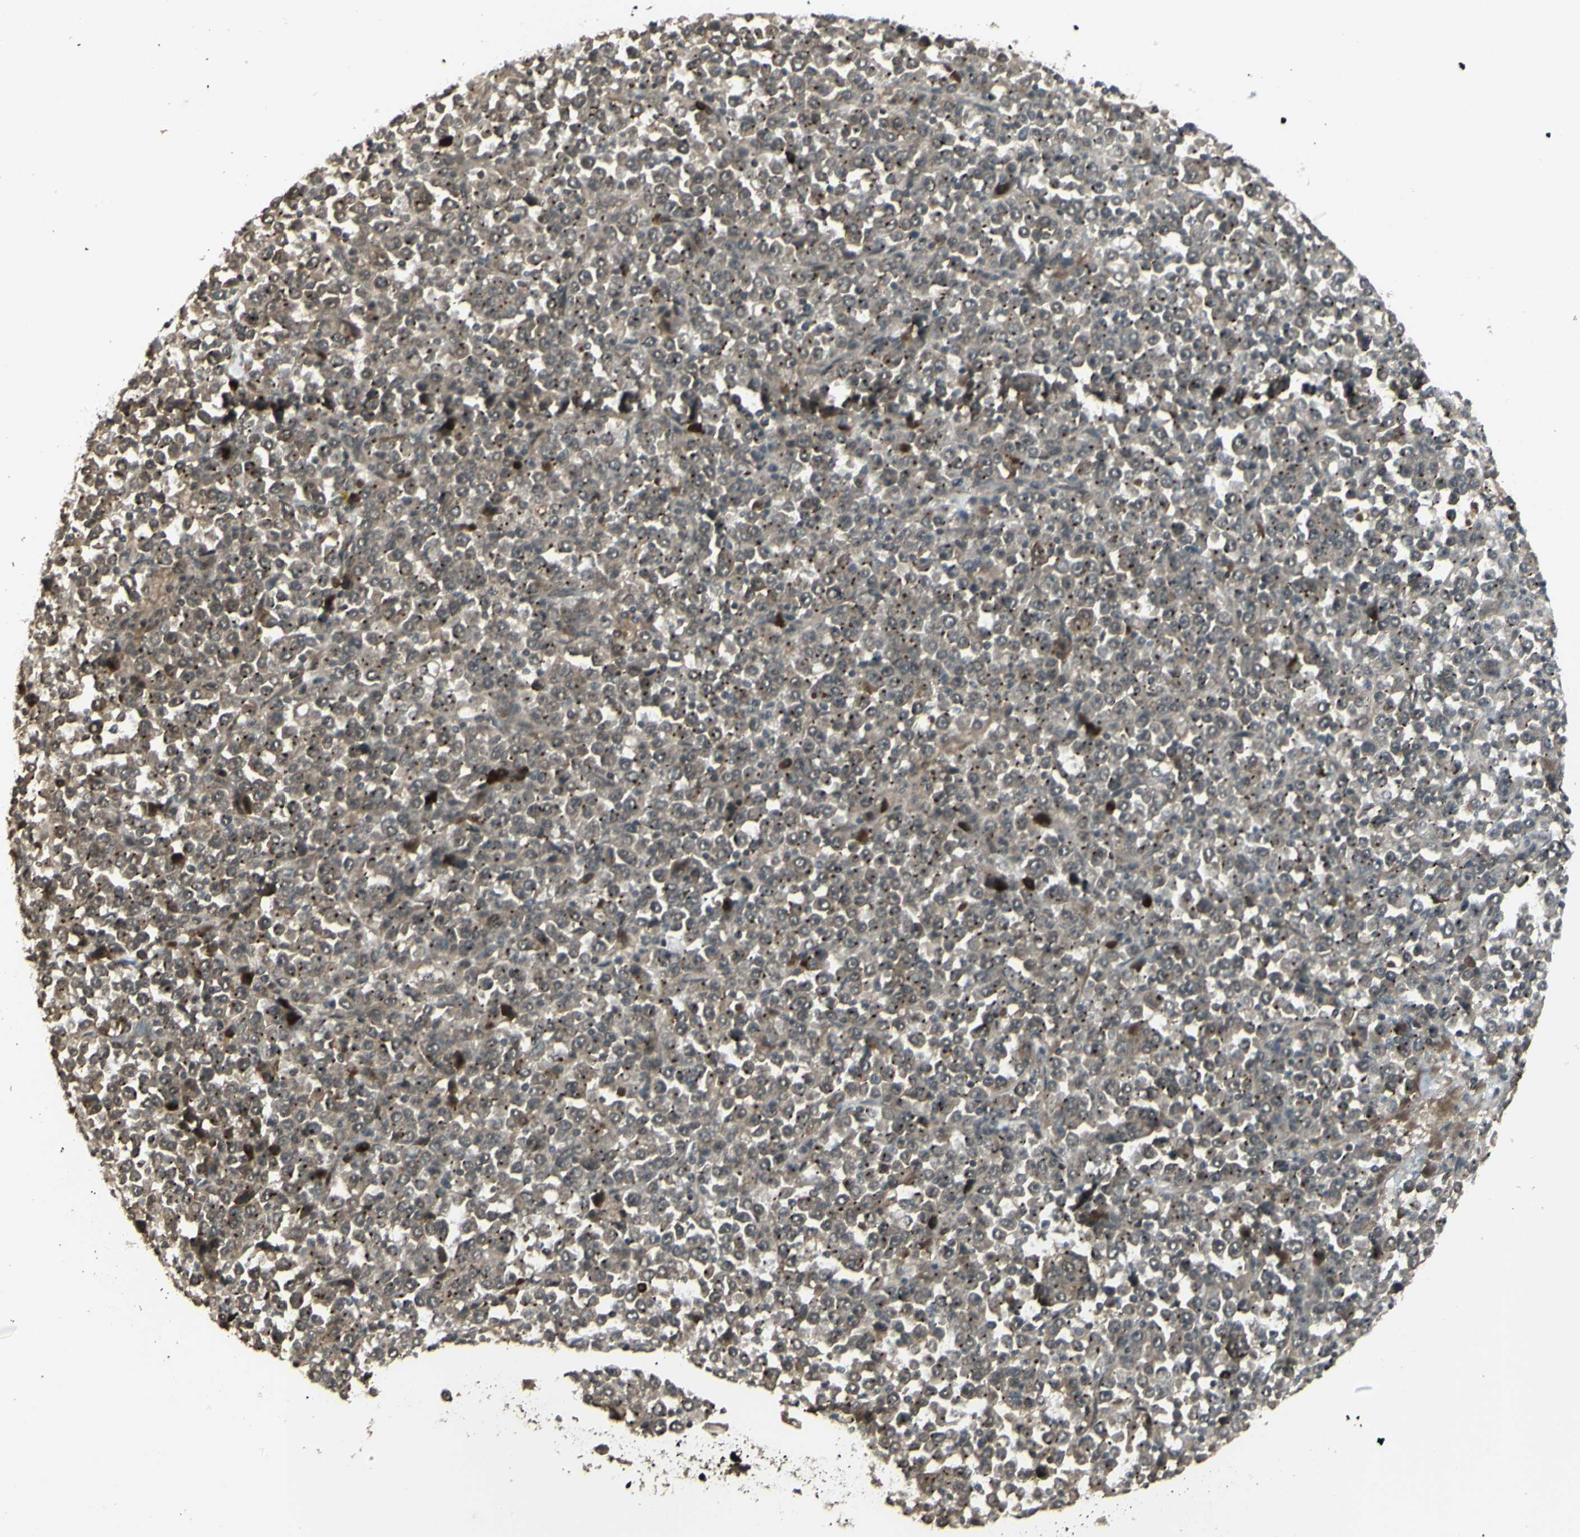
{"staining": {"intensity": "weak", "quantity": ">75%", "location": "cytoplasmic/membranous"}, "tissue": "stomach cancer", "cell_type": "Tumor cells", "image_type": "cancer", "snomed": [{"axis": "morphology", "description": "Normal tissue, NOS"}, {"axis": "morphology", "description": "Adenocarcinoma, NOS"}, {"axis": "topography", "description": "Stomach, upper"}, {"axis": "topography", "description": "Stomach"}], "caption": "Immunohistochemistry histopathology image of stomach adenocarcinoma stained for a protein (brown), which shows low levels of weak cytoplasmic/membranous positivity in about >75% of tumor cells.", "gene": "BLNK", "patient": {"sex": "male", "age": 59}}